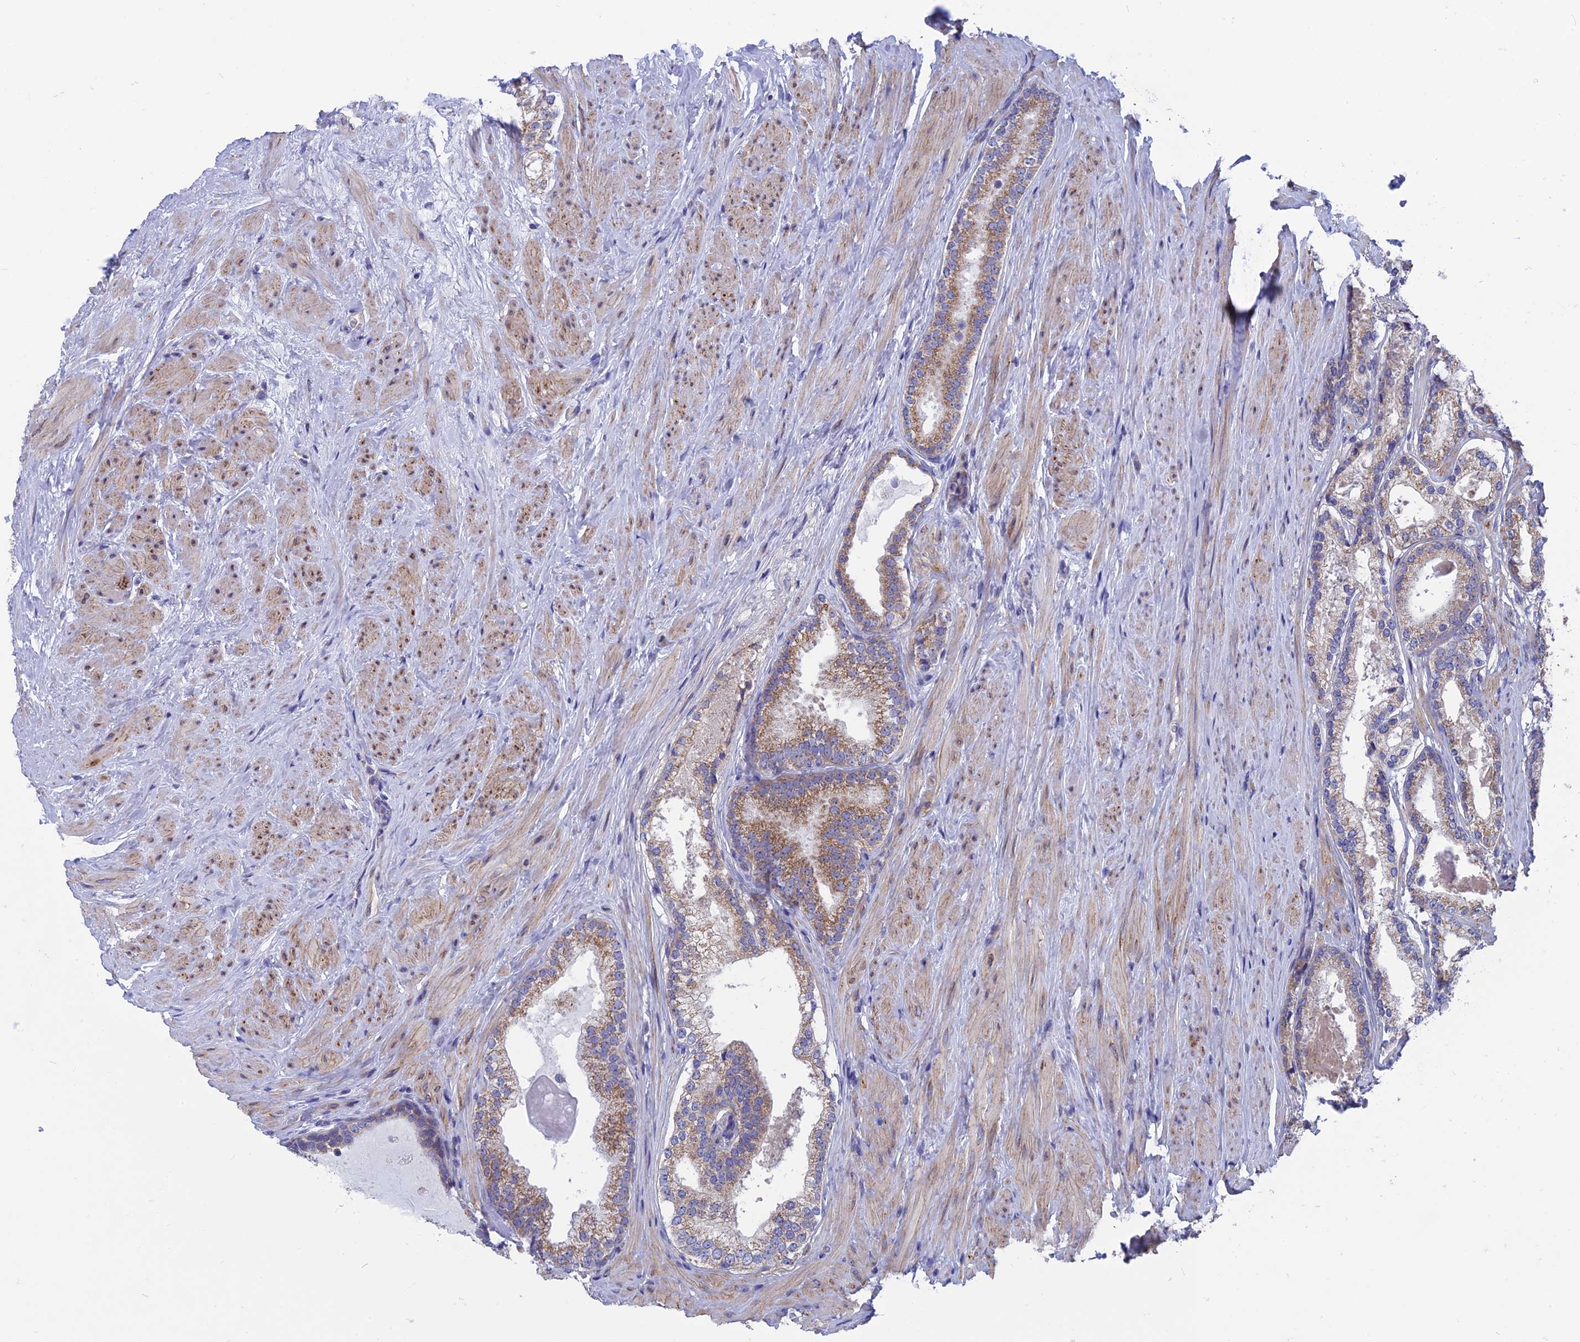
{"staining": {"intensity": "moderate", "quantity": "25%-75%", "location": "cytoplasmic/membranous"}, "tissue": "prostate cancer", "cell_type": "Tumor cells", "image_type": "cancer", "snomed": [{"axis": "morphology", "description": "Adenocarcinoma, Low grade"}, {"axis": "topography", "description": "Prostate"}], "caption": "IHC image of neoplastic tissue: prostate cancer (adenocarcinoma (low-grade)) stained using immunohistochemistry reveals medium levels of moderate protein expression localized specifically in the cytoplasmic/membranous of tumor cells, appearing as a cytoplasmic/membranous brown color.", "gene": "AK4", "patient": {"sex": "male", "age": 68}}